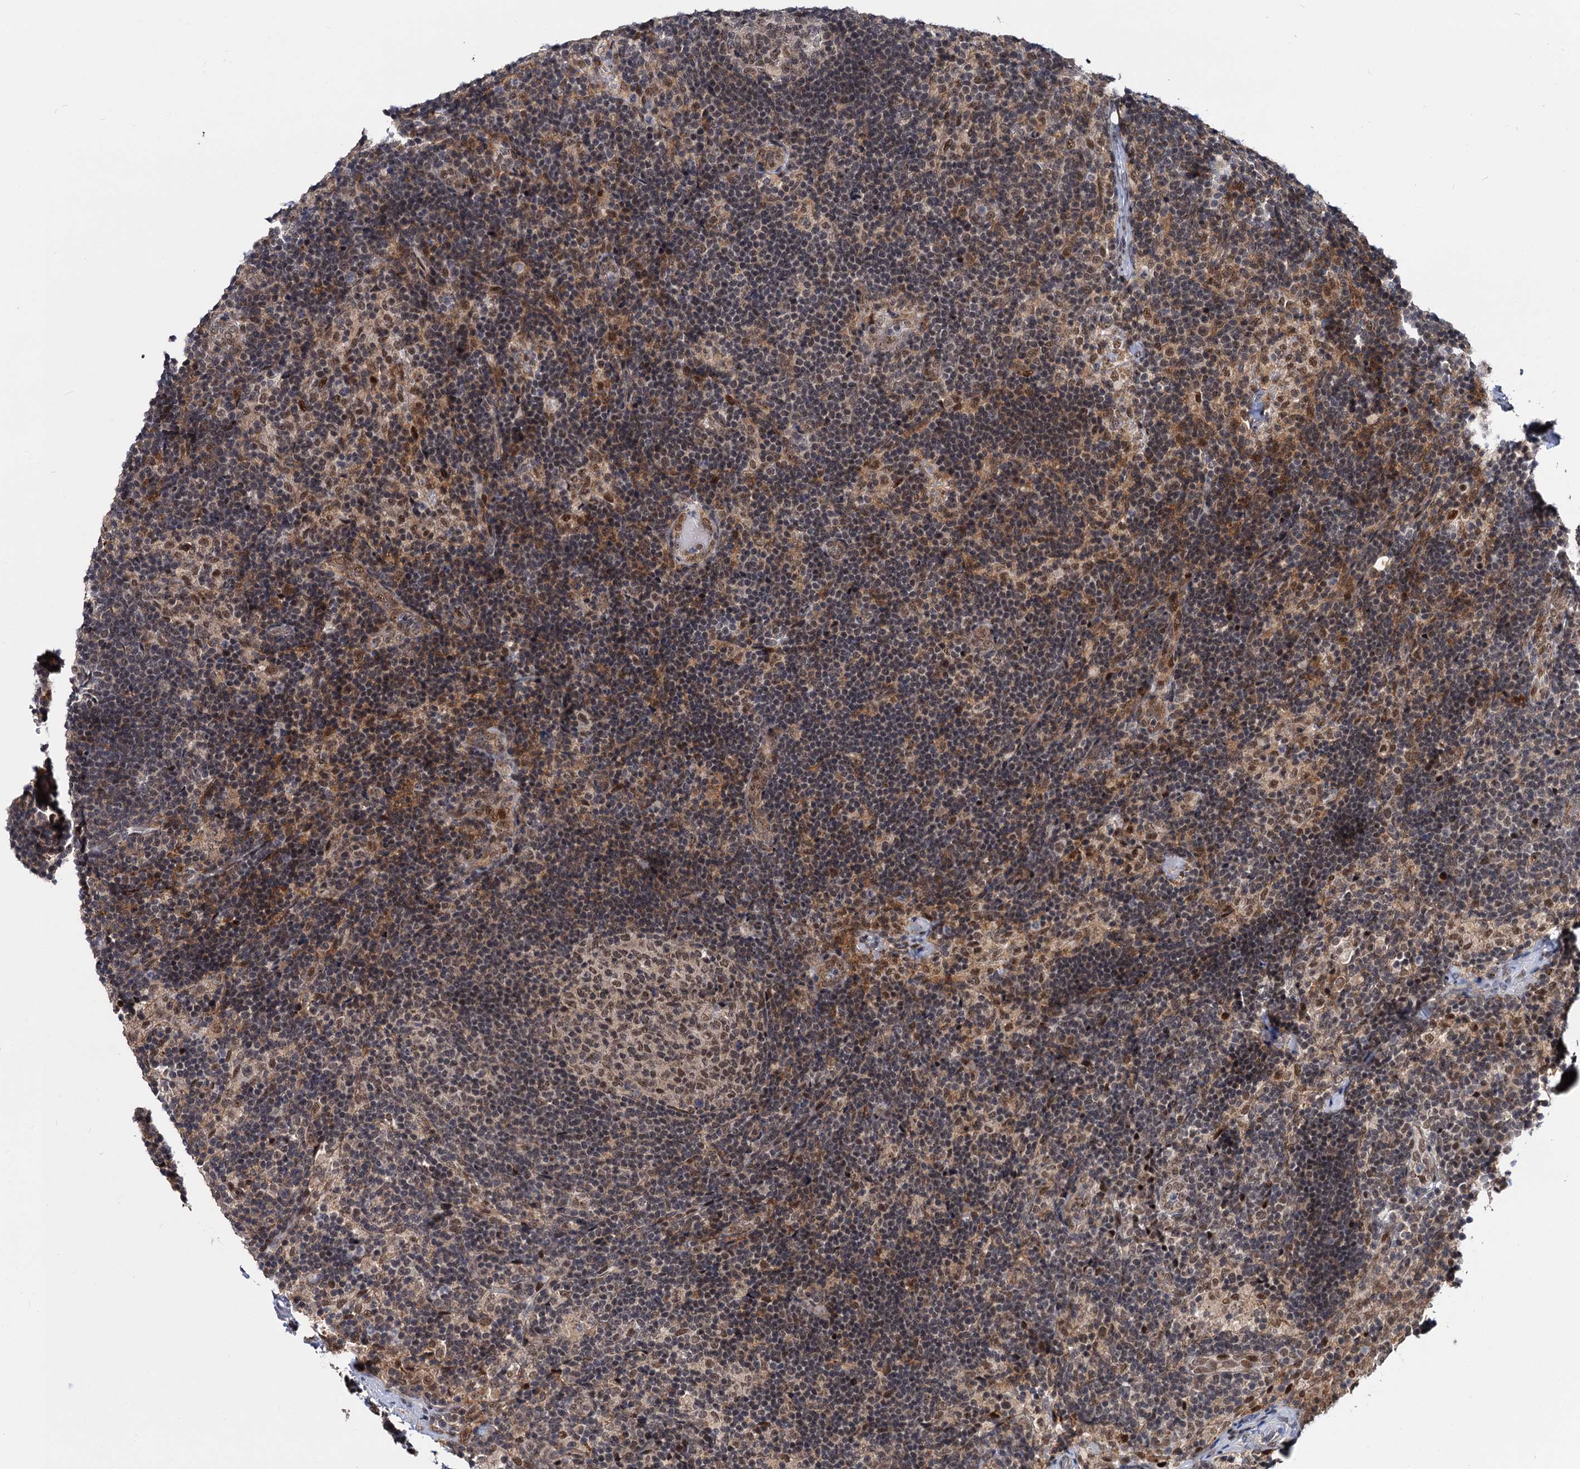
{"staining": {"intensity": "moderate", "quantity": "25%-75%", "location": "nuclear"}, "tissue": "lymph node", "cell_type": "Germinal center cells", "image_type": "normal", "snomed": [{"axis": "morphology", "description": "Normal tissue, NOS"}, {"axis": "topography", "description": "Lymph node"}], "caption": "DAB (3,3'-diaminobenzidine) immunohistochemical staining of unremarkable human lymph node displays moderate nuclear protein positivity in about 25%-75% of germinal center cells.", "gene": "MBD6", "patient": {"sex": "female", "age": 22}}